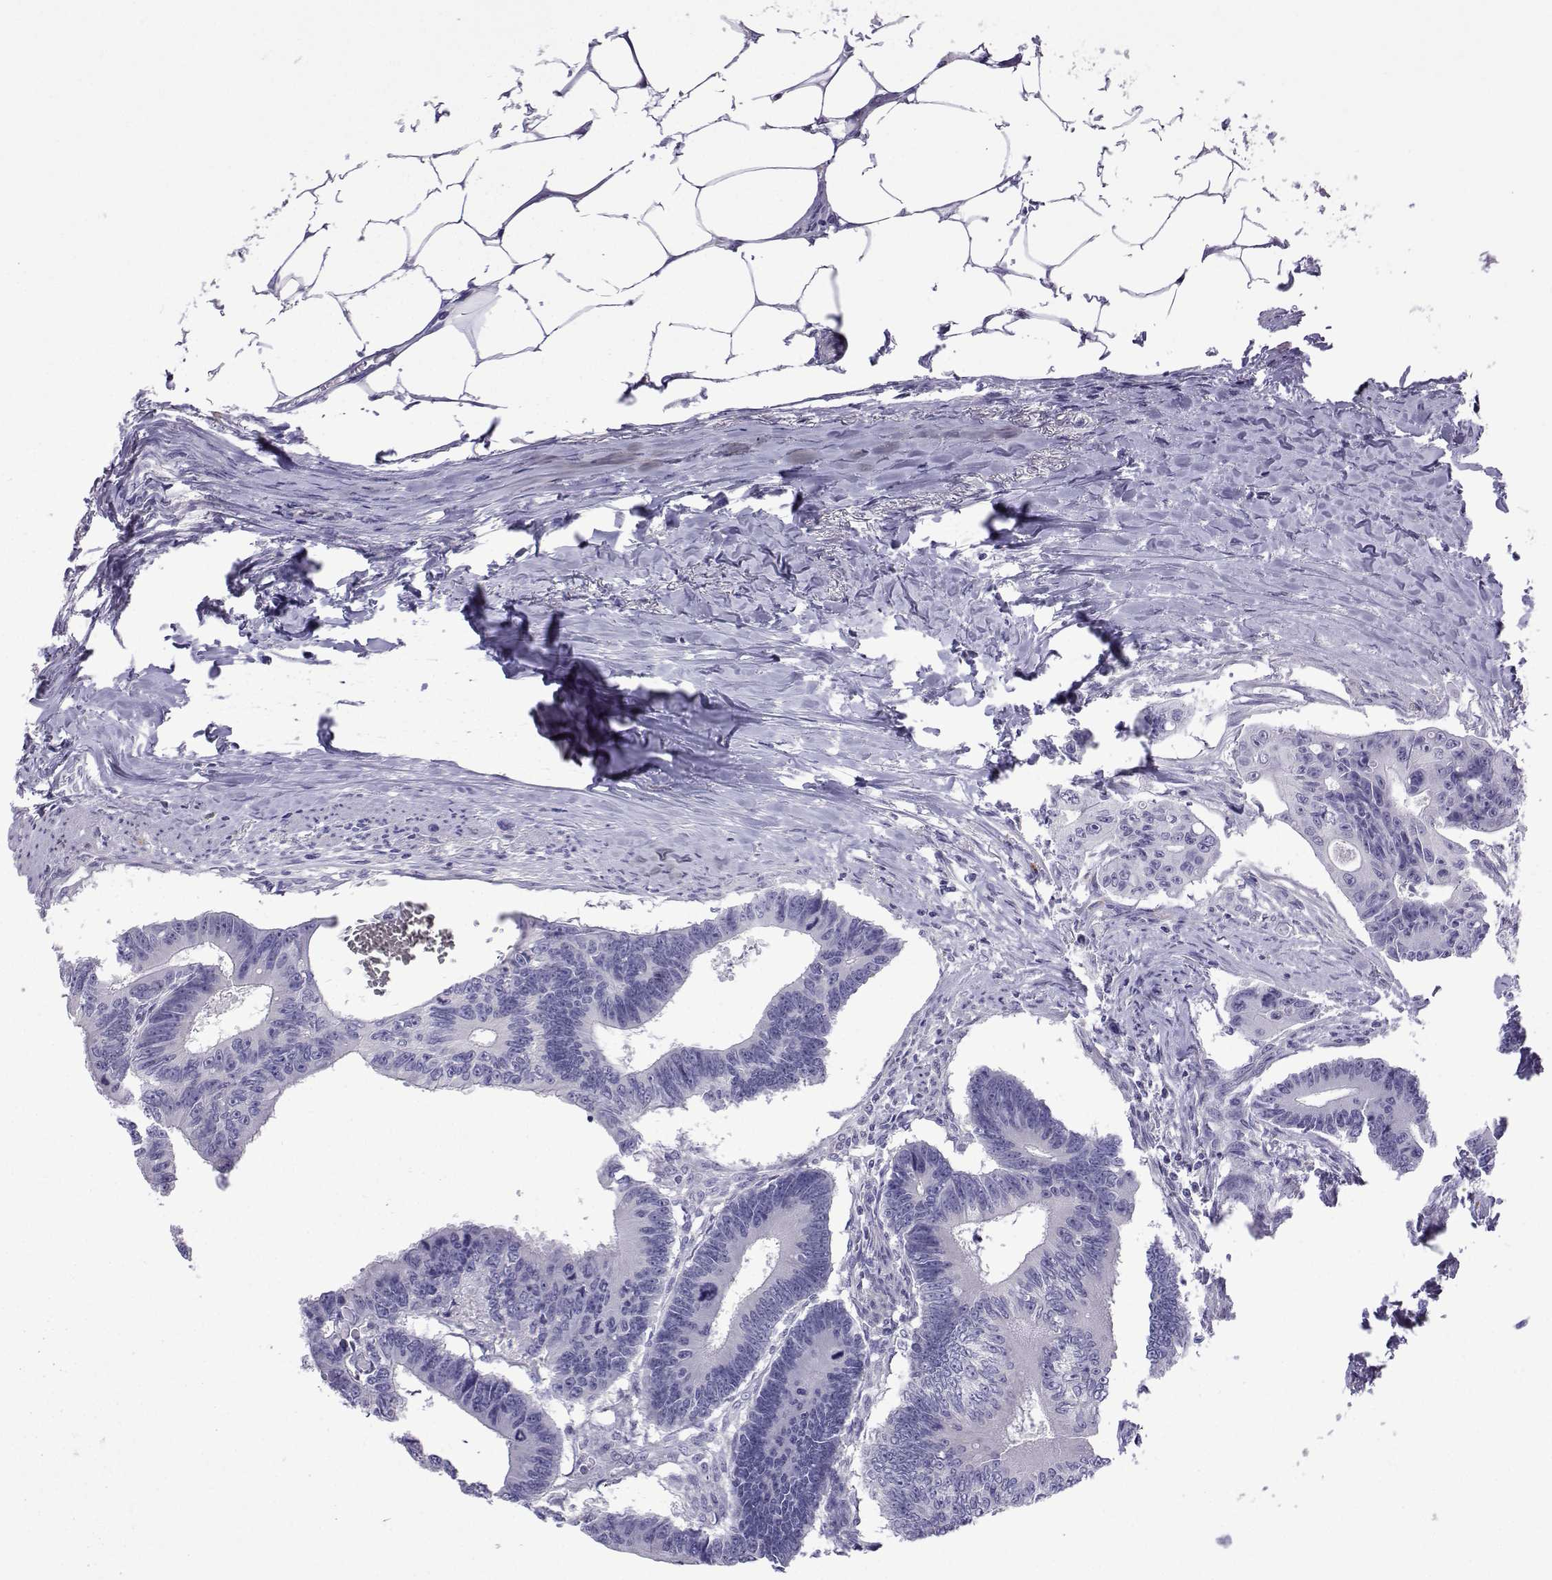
{"staining": {"intensity": "negative", "quantity": "none", "location": "none"}, "tissue": "colorectal cancer", "cell_type": "Tumor cells", "image_type": "cancer", "snomed": [{"axis": "morphology", "description": "Adenocarcinoma, NOS"}, {"axis": "topography", "description": "Colon"}], "caption": "Tumor cells are negative for brown protein staining in colorectal cancer (adenocarcinoma). (Brightfield microscopy of DAB (3,3'-diaminobenzidine) immunohistochemistry at high magnification).", "gene": "CFAP70", "patient": {"sex": "male", "age": 70}}